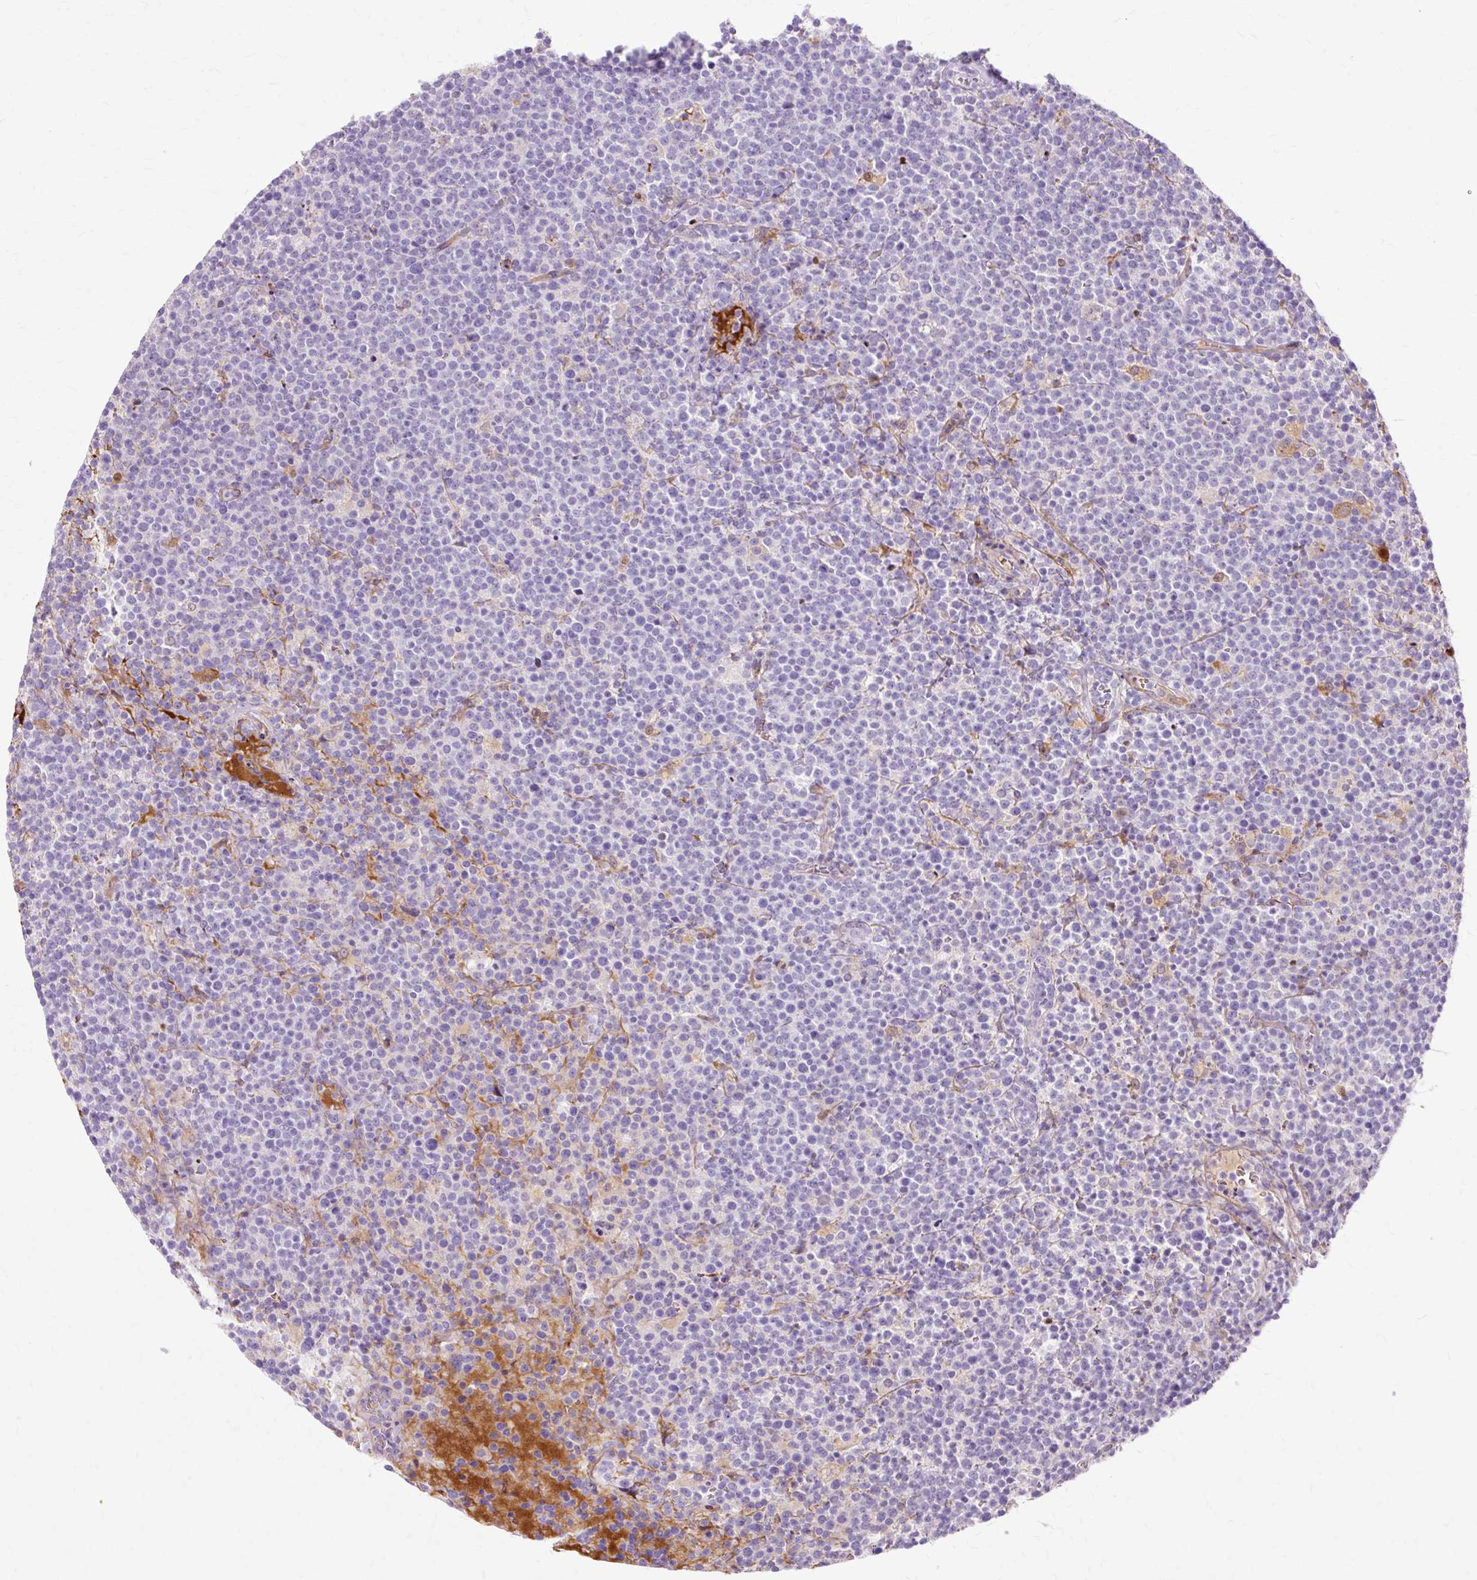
{"staining": {"intensity": "negative", "quantity": "none", "location": "none"}, "tissue": "lymphoma", "cell_type": "Tumor cells", "image_type": "cancer", "snomed": [{"axis": "morphology", "description": "Malignant lymphoma, non-Hodgkin's type, High grade"}, {"axis": "topography", "description": "Lymph node"}], "caption": "DAB (3,3'-diaminobenzidine) immunohistochemical staining of human lymphoma displays no significant staining in tumor cells.", "gene": "DCTN4", "patient": {"sex": "male", "age": 61}}